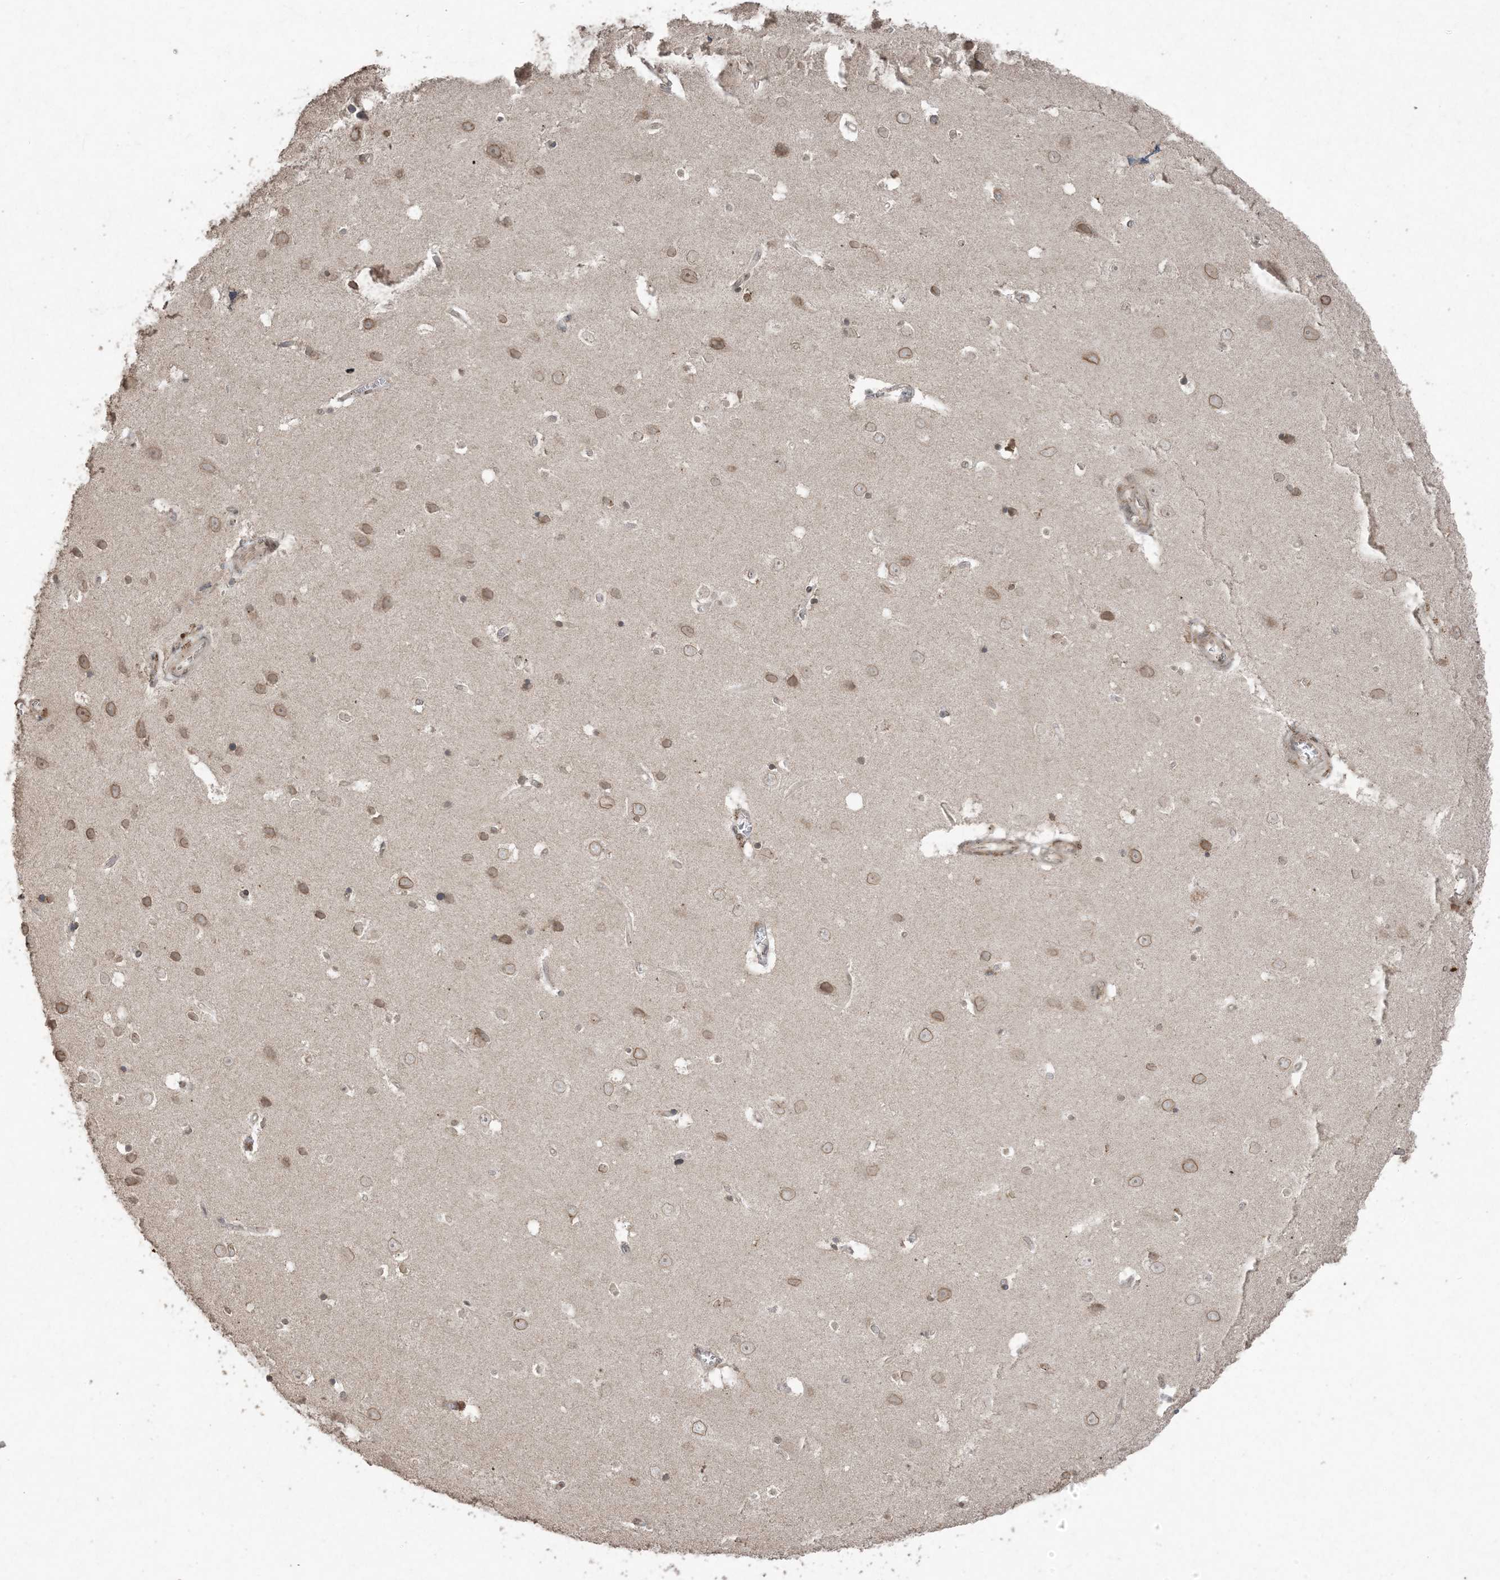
{"staining": {"intensity": "weak", "quantity": ">75%", "location": "cytoplasmic/membranous"}, "tissue": "cerebral cortex", "cell_type": "Endothelial cells", "image_type": "normal", "snomed": [{"axis": "morphology", "description": "Normal tissue, NOS"}, {"axis": "topography", "description": "Cerebral cortex"}], "caption": "Normal cerebral cortex was stained to show a protein in brown. There is low levels of weak cytoplasmic/membranous expression in approximately >75% of endothelial cells. (DAB (3,3'-diaminobenzidine) IHC with brightfield microscopy, high magnification).", "gene": "DDX19B", "patient": {"sex": "male", "age": 54}}